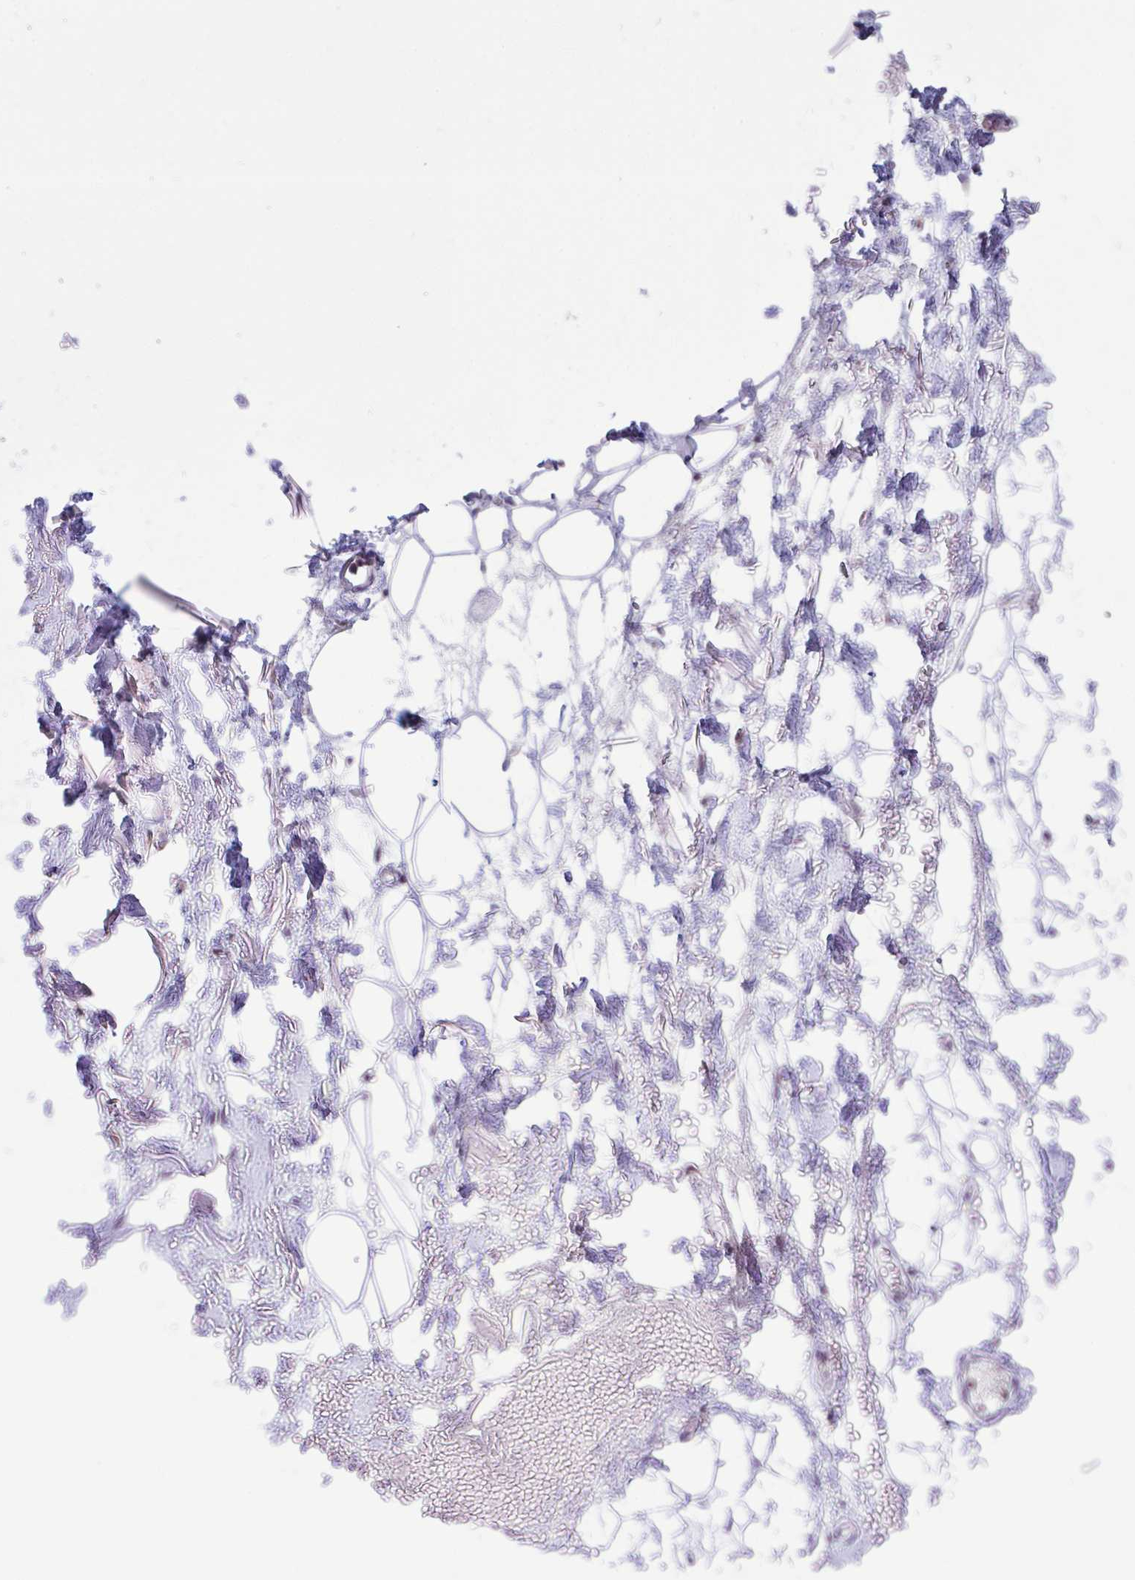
{"staining": {"intensity": "negative", "quantity": "none", "location": "none"}, "tissue": "adipose tissue", "cell_type": "Adipocytes", "image_type": "normal", "snomed": [{"axis": "morphology", "description": "Normal tissue, NOS"}, {"axis": "topography", "description": "Anal"}, {"axis": "topography", "description": "Peripheral nerve tissue"}], "caption": "Micrograph shows no significant protein expression in adipocytes of normal adipose tissue. (DAB IHC, high magnification).", "gene": "SNX11", "patient": {"sex": "male", "age": 78}}